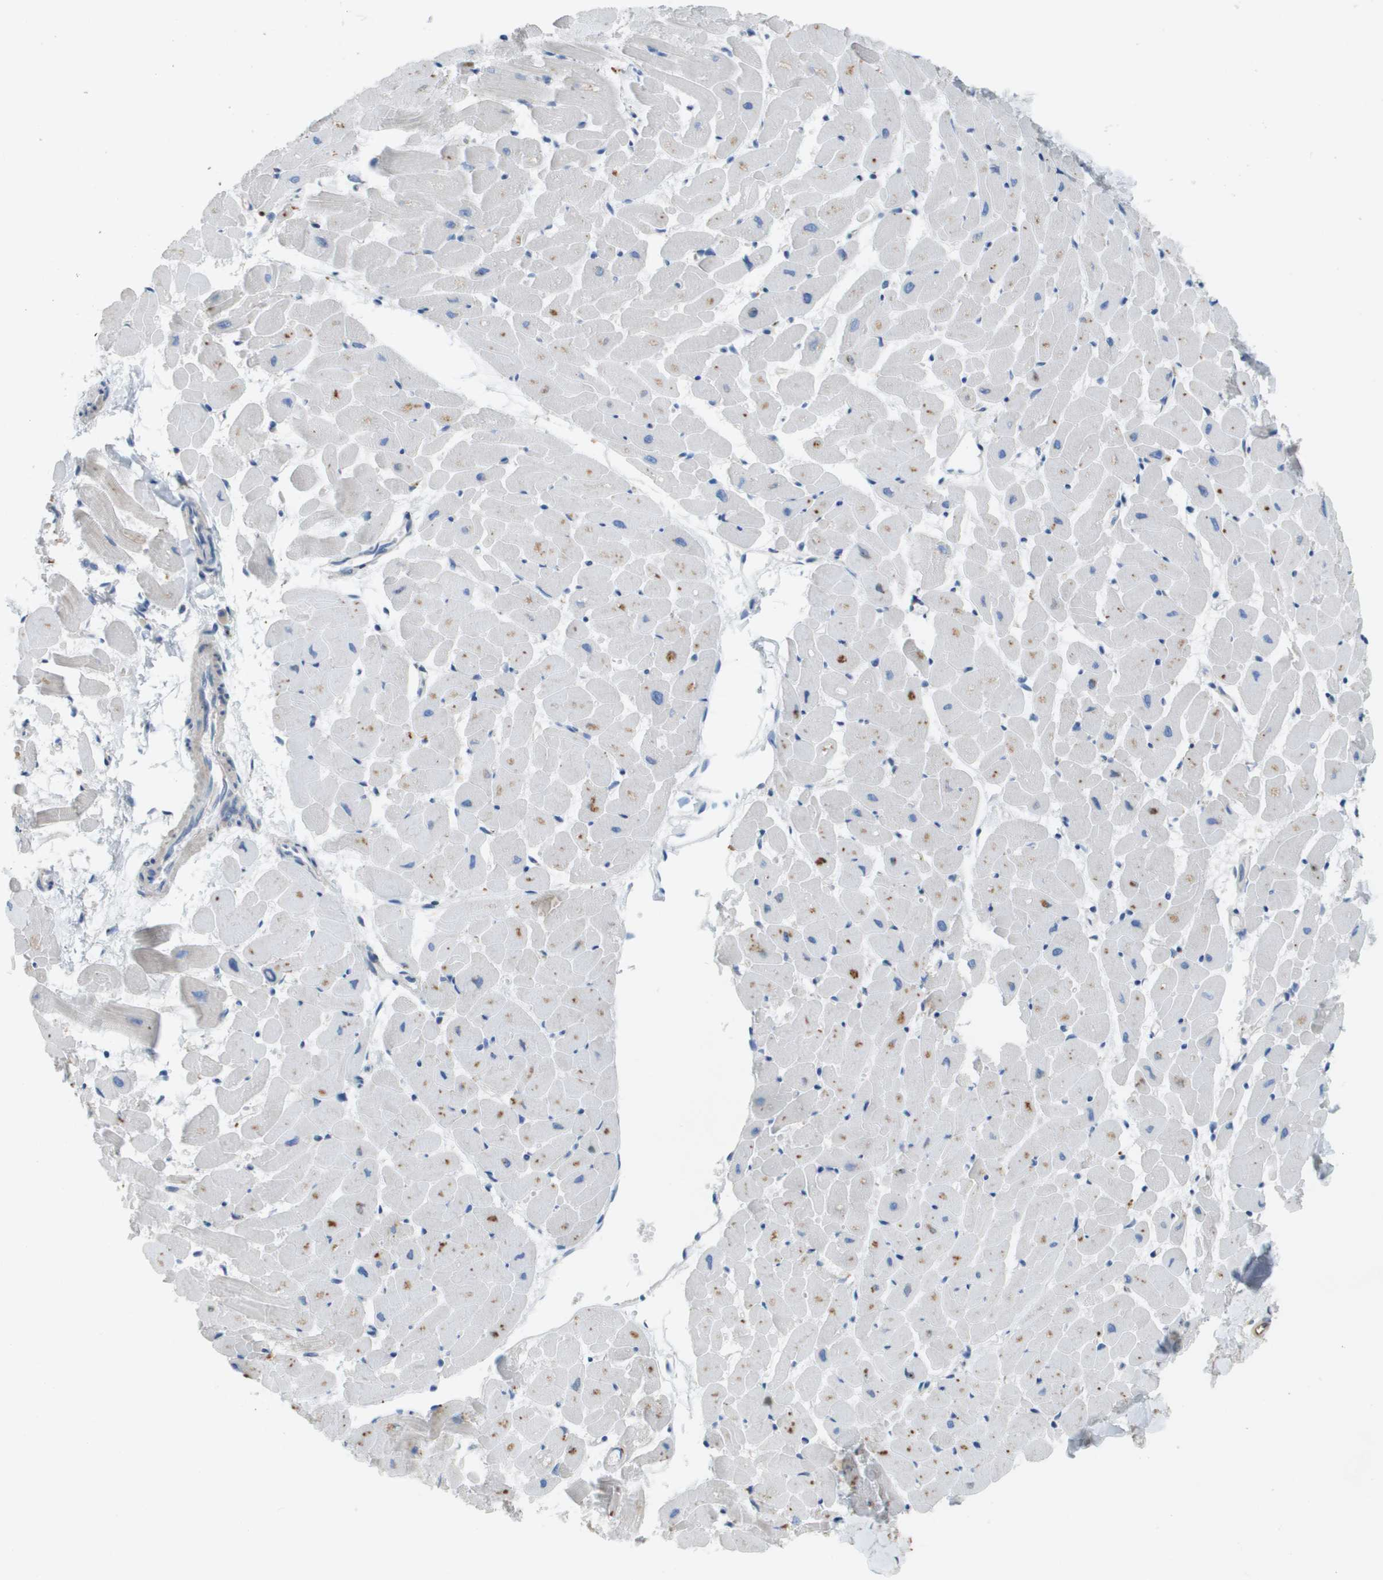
{"staining": {"intensity": "negative", "quantity": "none", "location": "none"}, "tissue": "heart muscle", "cell_type": "Cardiomyocytes", "image_type": "normal", "snomed": [{"axis": "morphology", "description": "Normal tissue, NOS"}, {"axis": "topography", "description": "Heart"}], "caption": "A high-resolution photomicrograph shows immunohistochemistry (IHC) staining of unremarkable heart muscle, which shows no significant expression in cardiomyocytes. (DAB immunohistochemistry, high magnification).", "gene": "CASP10", "patient": {"sex": "female", "age": 19}}